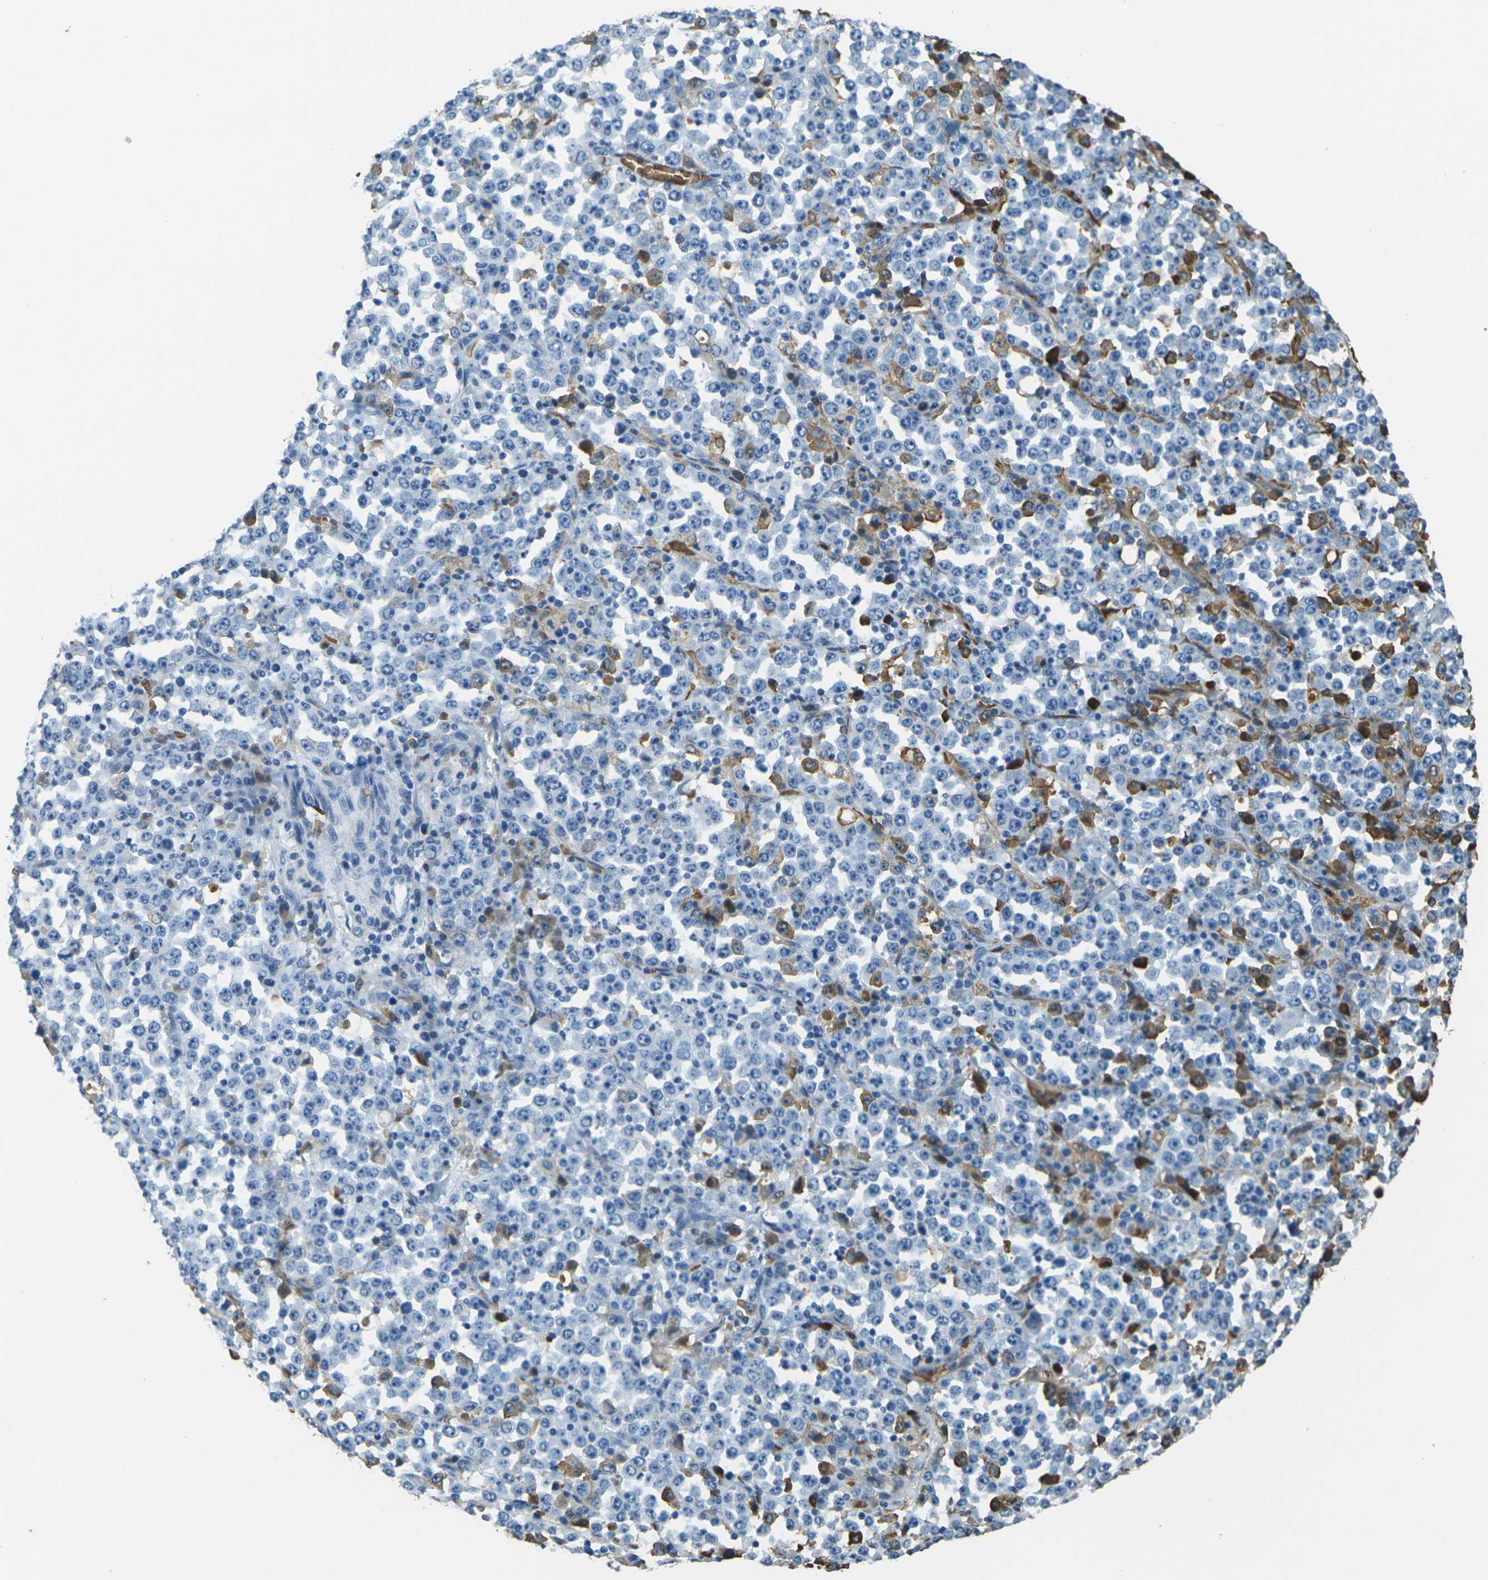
{"staining": {"intensity": "negative", "quantity": "none", "location": "none"}, "tissue": "stomach cancer", "cell_type": "Tumor cells", "image_type": "cancer", "snomed": [{"axis": "morphology", "description": "Normal tissue, NOS"}, {"axis": "morphology", "description": "Adenocarcinoma, NOS"}, {"axis": "topography", "description": "Stomach, upper"}, {"axis": "topography", "description": "Stomach"}], "caption": "IHC of stomach adenocarcinoma reveals no staining in tumor cells.", "gene": "HBB", "patient": {"sex": "male", "age": 59}}